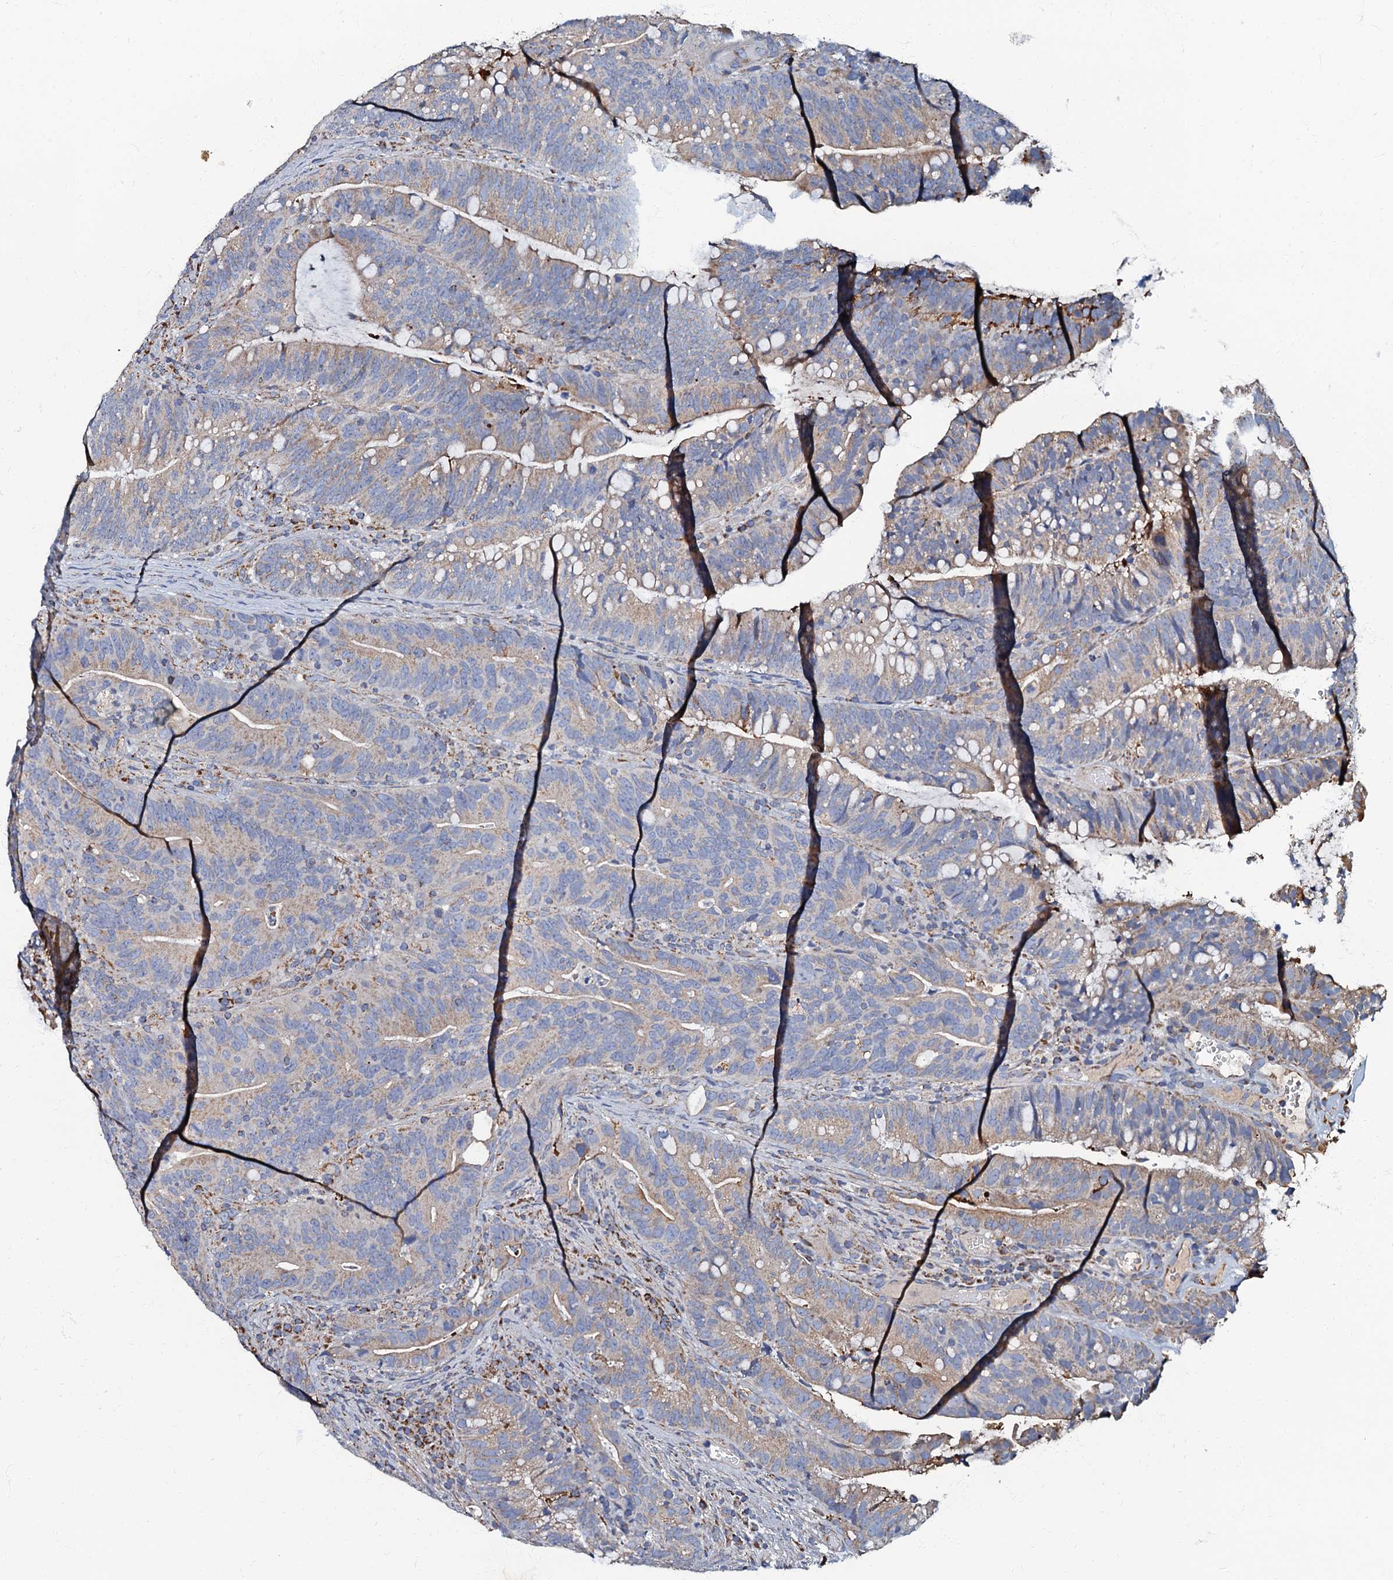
{"staining": {"intensity": "weak", "quantity": "25%-75%", "location": "cytoplasmic/membranous"}, "tissue": "colorectal cancer", "cell_type": "Tumor cells", "image_type": "cancer", "snomed": [{"axis": "morphology", "description": "Adenocarcinoma, NOS"}, {"axis": "topography", "description": "Colon"}], "caption": "Weak cytoplasmic/membranous staining is seen in about 25%-75% of tumor cells in colorectal adenocarcinoma. Nuclei are stained in blue.", "gene": "NDUFA12", "patient": {"sex": "female", "age": 66}}